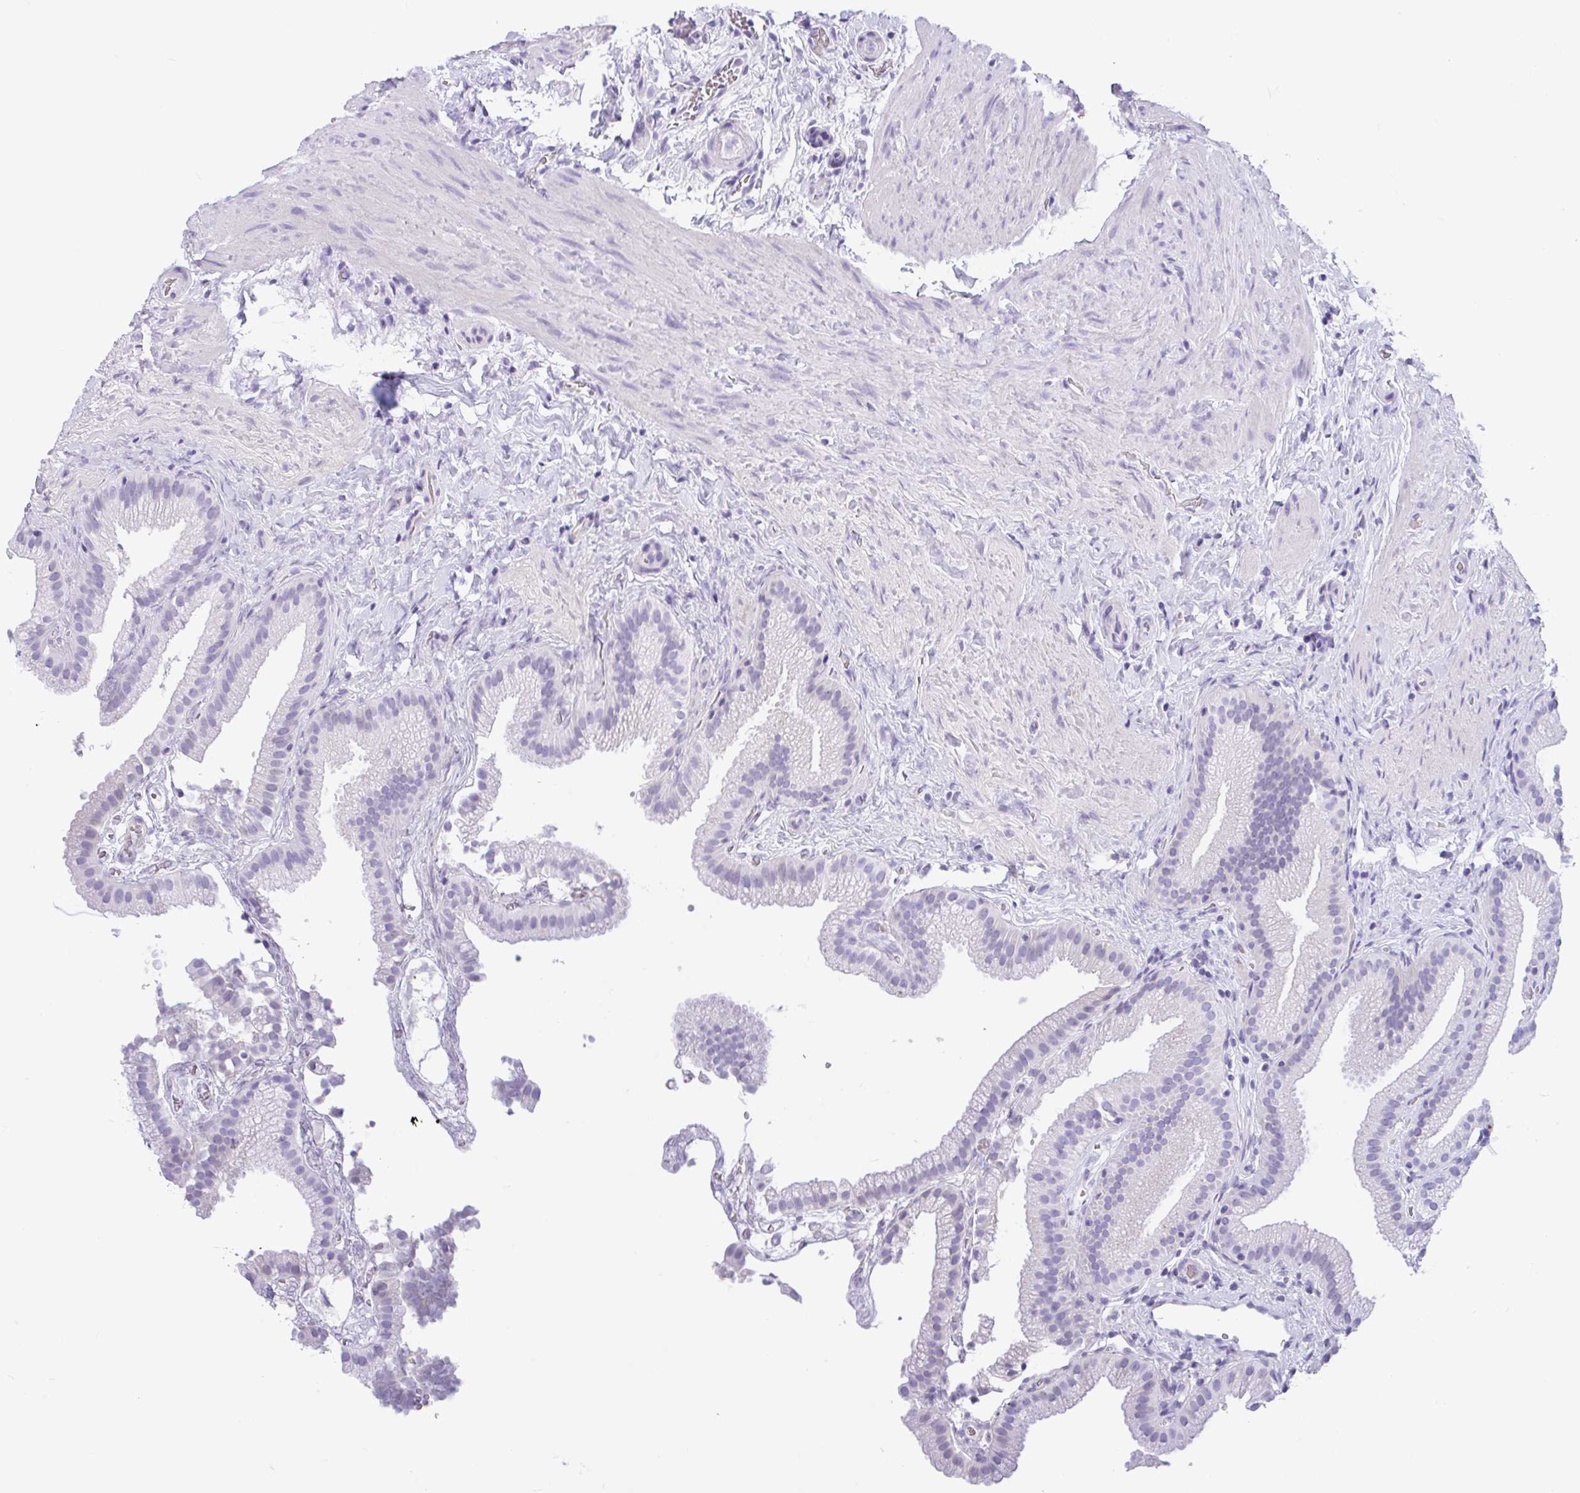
{"staining": {"intensity": "weak", "quantity": "<25%", "location": "cytoplasmic/membranous"}, "tissue": "gallbladder", "cell_type": "Glandular cells", "image_type": "normal", "snomed": [{"axis": "morphology", "description": "Normal tissue, NOS"}, {"axis": "topography", "description": "Gallbladder"}], "caption": "Glandular cells show no significant expression in normal gallbladder. (DAB IHC with hematoxylin counter stain).", "gene": "ZNF319", "patient": {"sex": "female", "age": 63}}